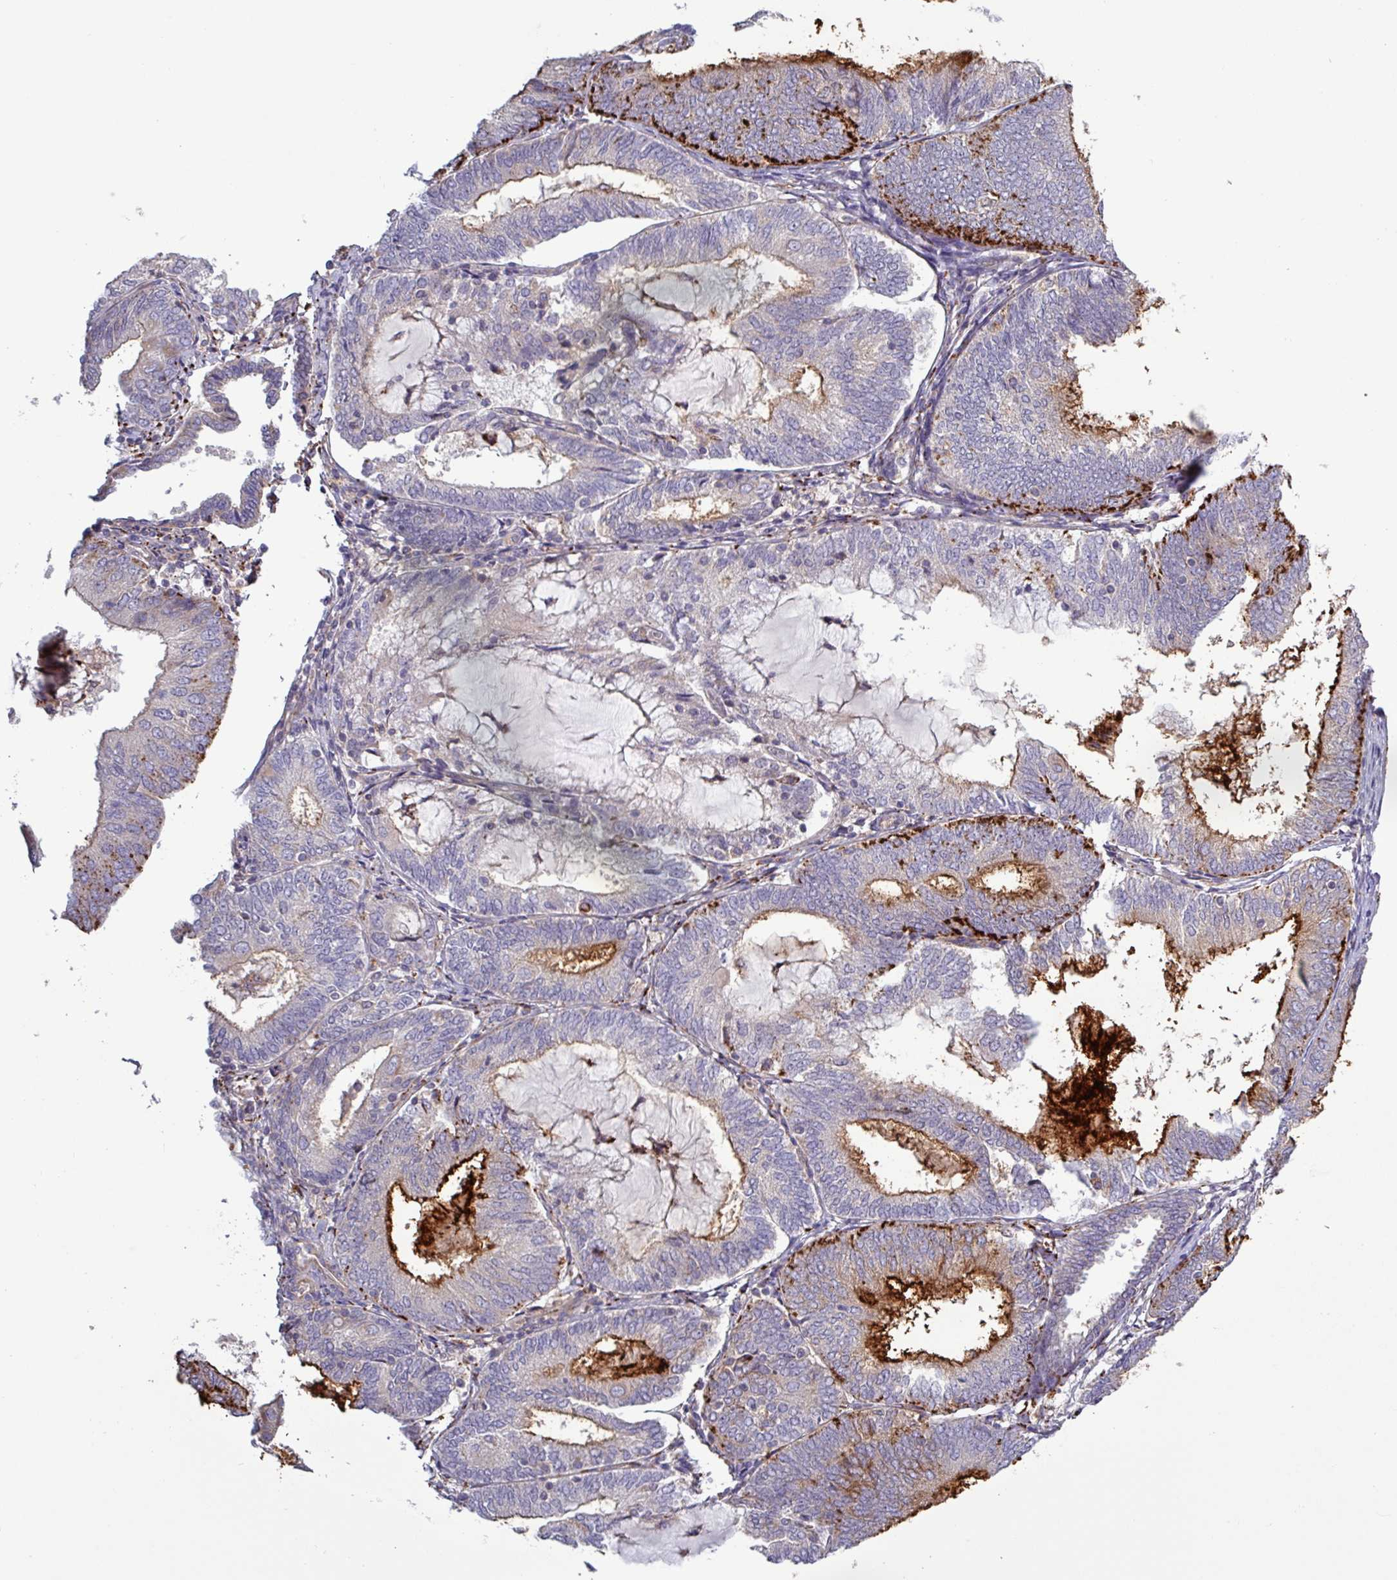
{"staining": {"intensity": "moderate", "quantity": "<25%", "location": "cytoplasmic/membranous"}, "tissue": "endometrial cancer", "cell_type": "Tumor cells", "image_type": "cancer", "snomed": [{"axis": "morphology", "description": "Adenocarcinoma, NOS"}, {"axis": "topography", "description": "Endometrium"}], "caption": "Protein staining shows moderate cytoplasmic/membranous expression in about <25% of tumor cells in adenocarcinoma (endometrial).", "gene": "PLIN2", "patient": {"sex": "female", "age": 81}}